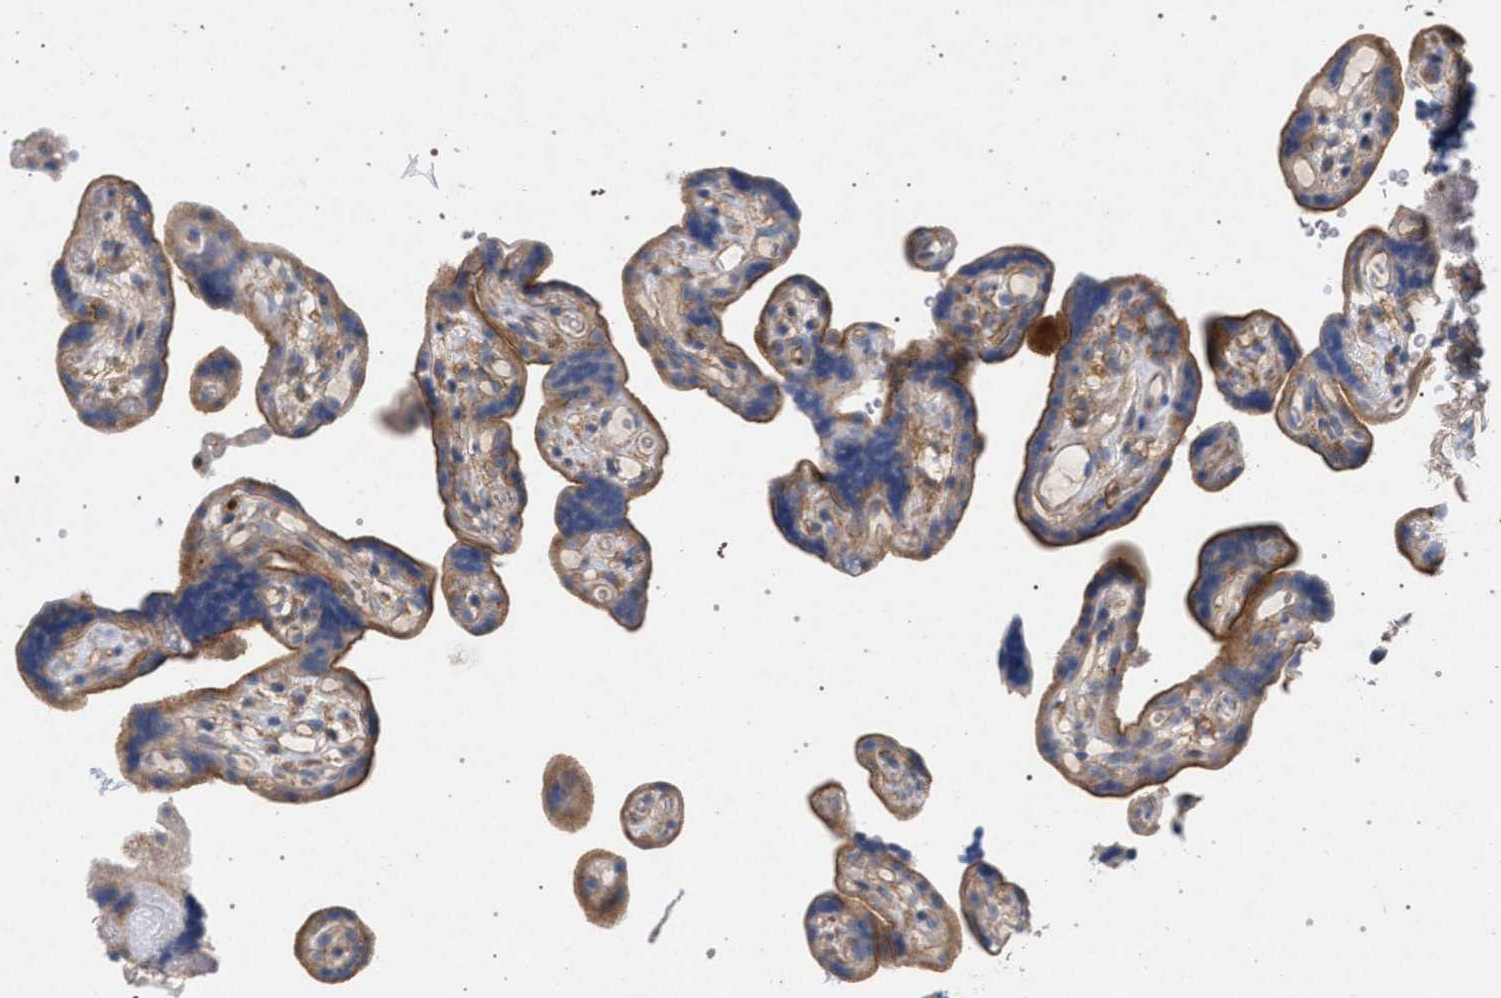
{"staining": {"intensity": "moderate", "quantity": "25%-75%", "location": "cytoplasmic/membranous"}, "tissue": "placenta", "cell_type": "Decidual cells", "image_type": "normal", "snomed": [{"axis": "morphology", "description": "Normal tissue, NOS"}, {"axis": "topography", "description": "Placenta"}], "caption": "An IHC histopathology image of benign tissue is shown. Protein staining in brown highlights moderate cytoplasmic/membranous positivity in placenta within decidual cells.", "gene": "MAMDC2", "patient": {"sex": "female", "age": 30}}